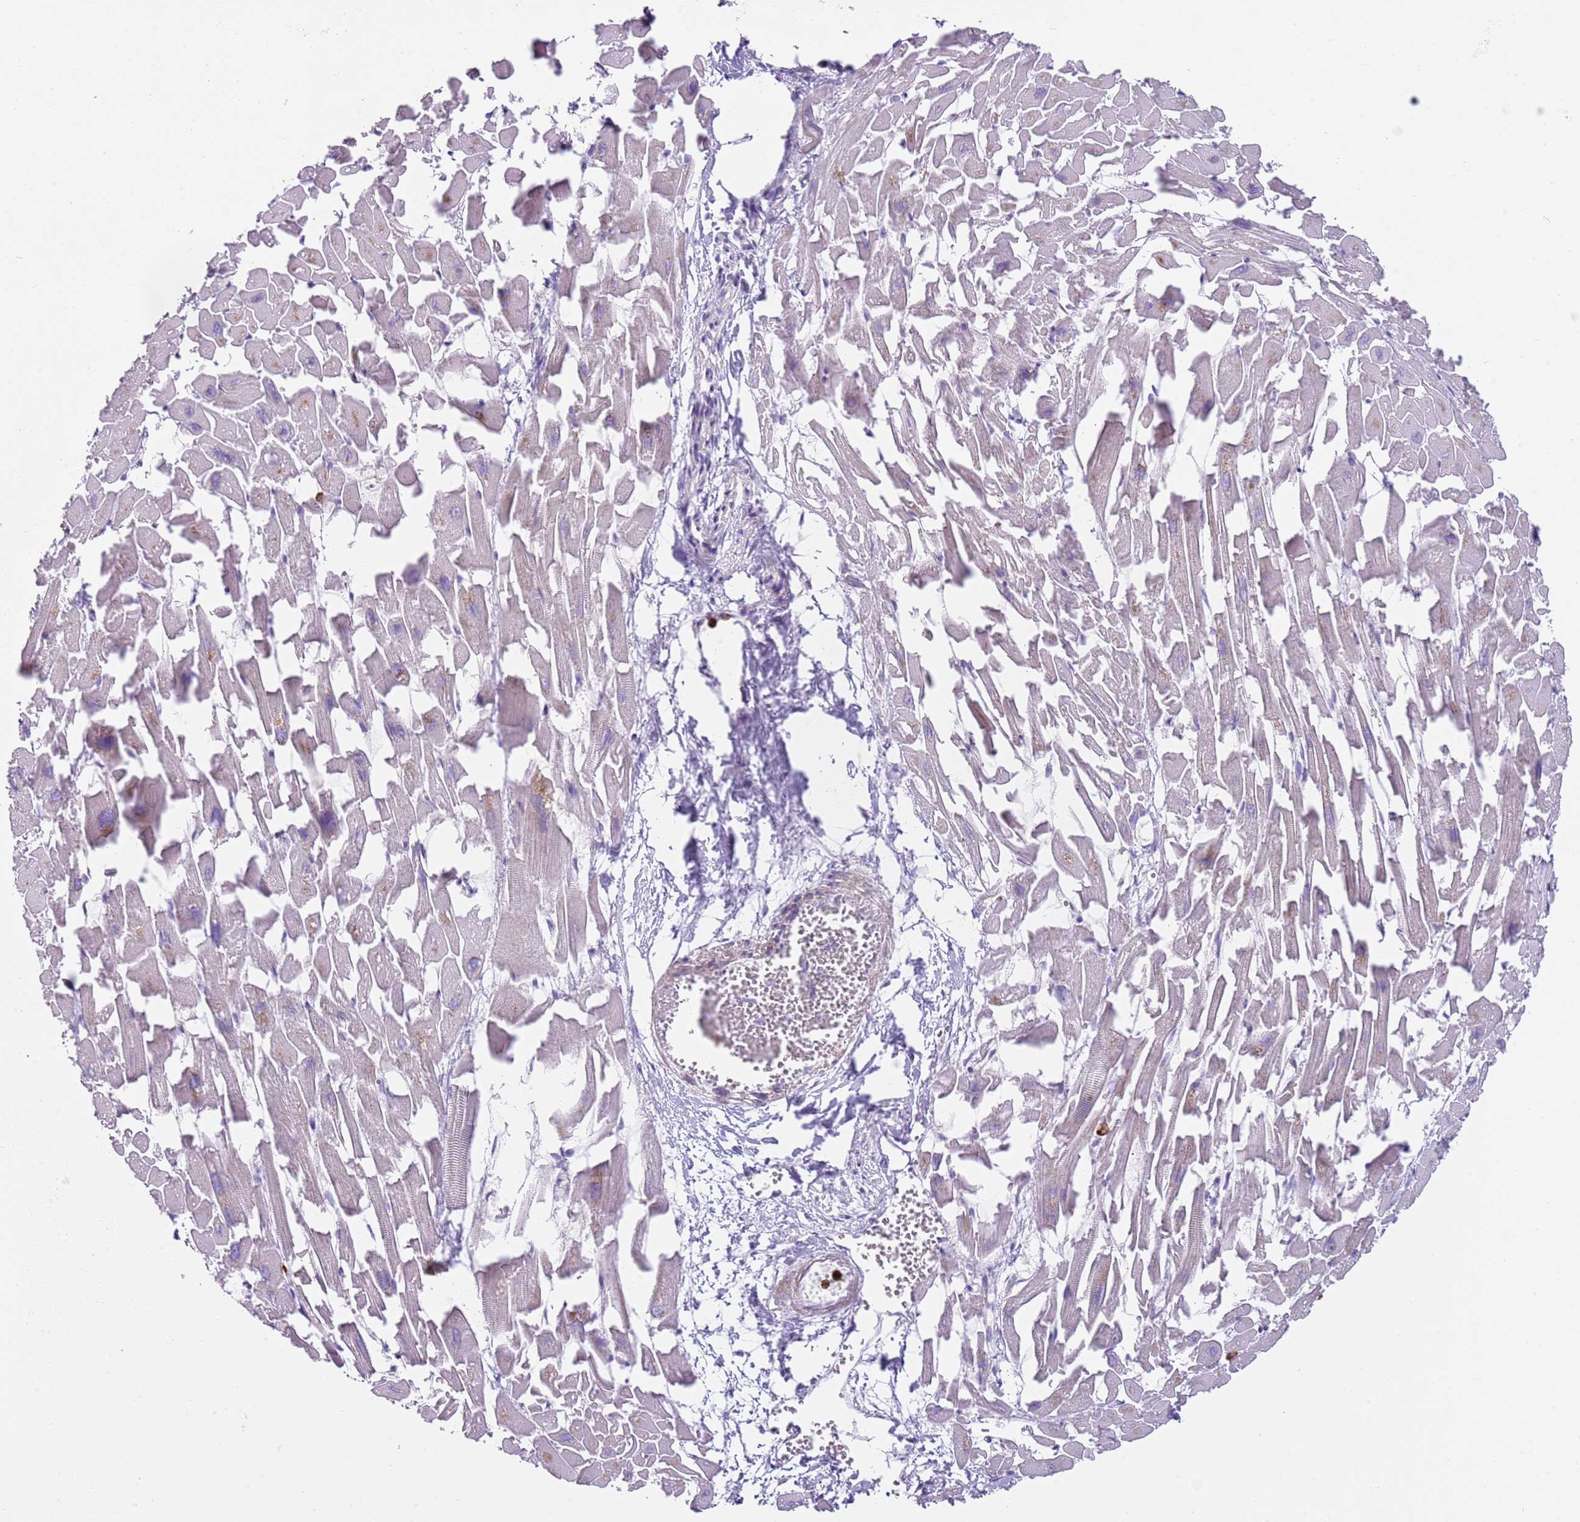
{"staining": {"intensity": "negative", "quantity": "none", "location": "none"}, "tissue": "heart muscle", "cell_type": "Cardiomyocytes", "image_type": "normal", "snomed": [{"axis": "morphology", "description": "Normal tissue, NOS"}, {"axis": "topography", "description": "Heart"}], "caption": "Image shows no protein staining in cardiomyocytes of unremarkable heart muscle.", "gene": "CD177", "patient": {"sex": "female", "age": 64}}